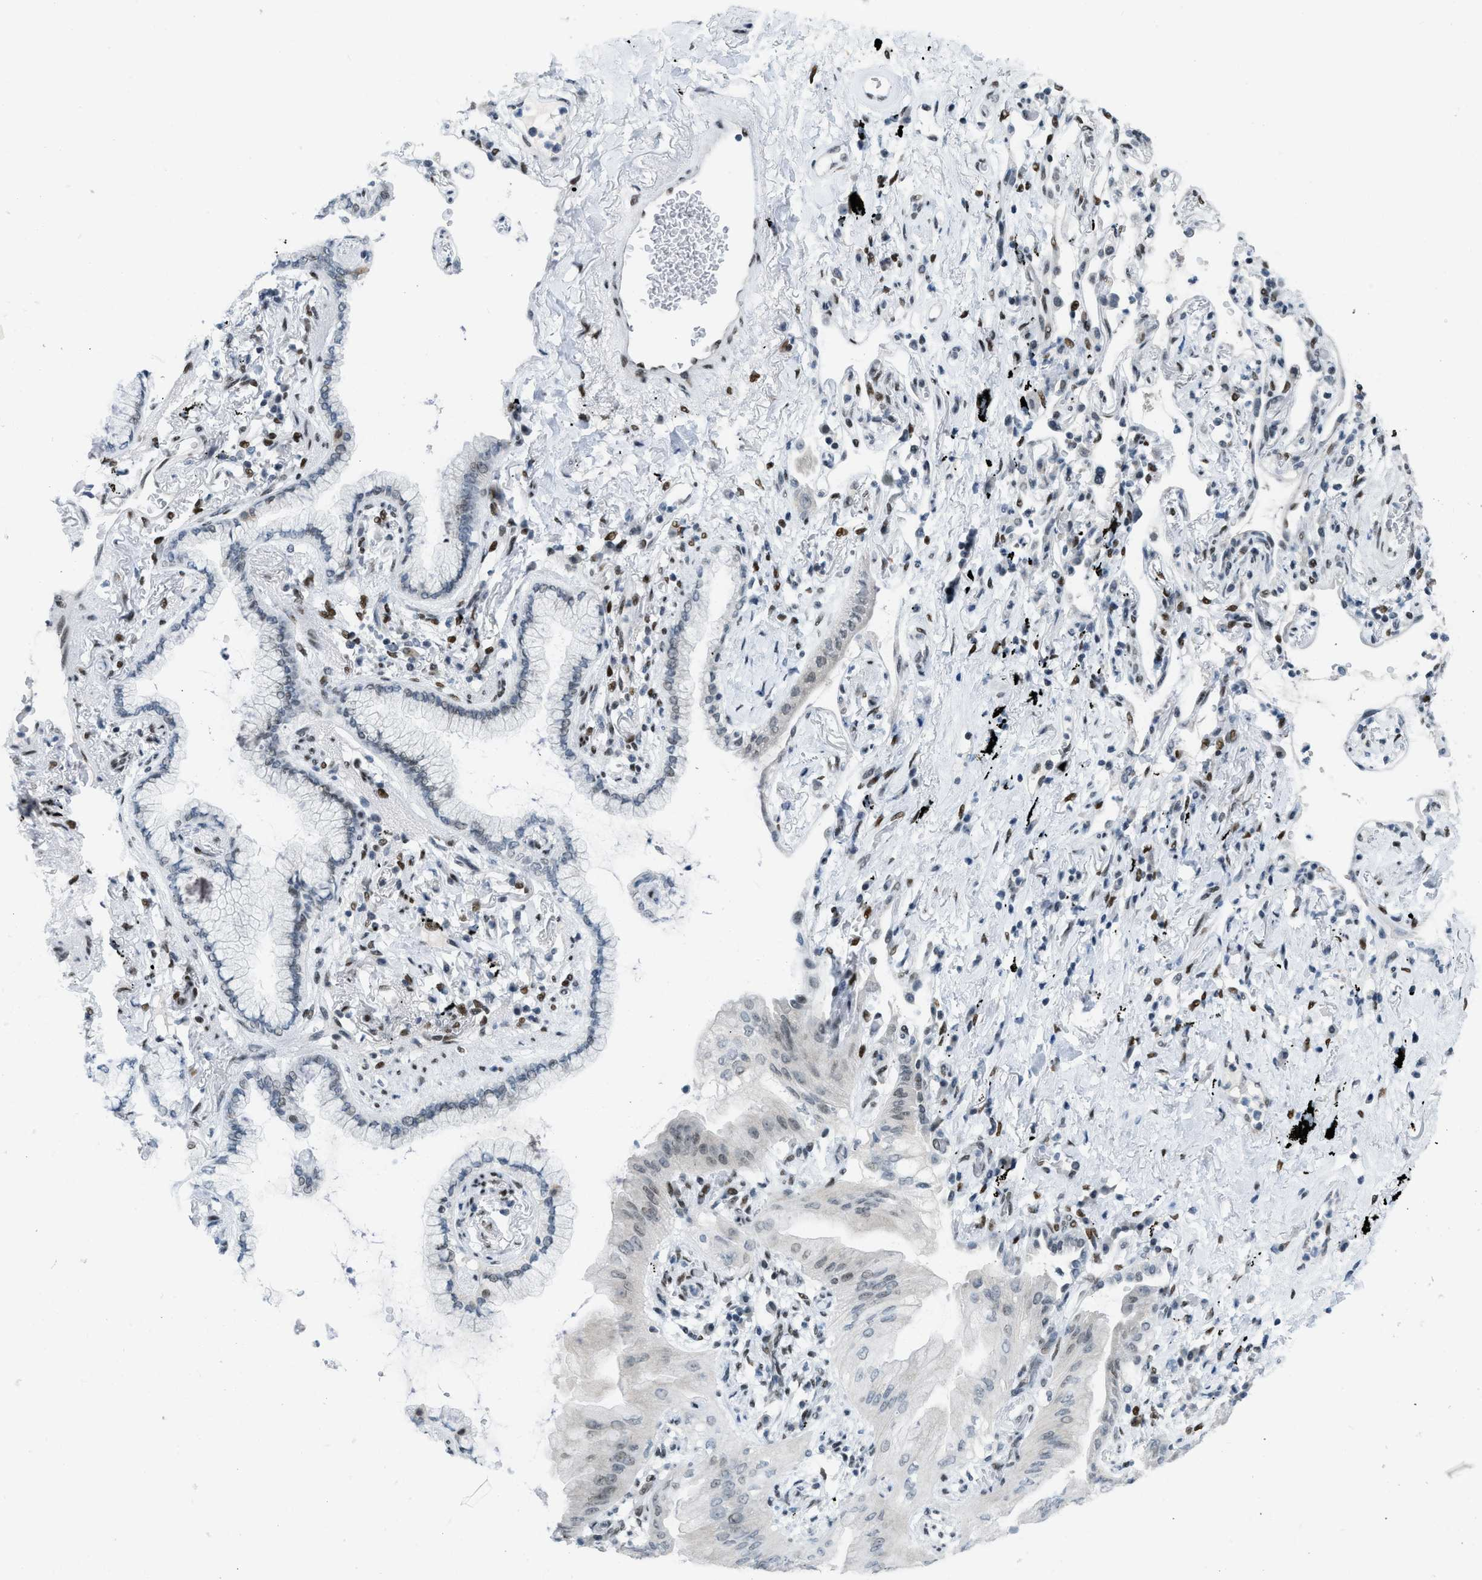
{"staining": {"intensity": "weak", "quantity": "<25%", "location": "nuclear"}, "tissue": "lung cancer", "cell_type": "Tumor cells", "image_type": "cancer", "snomed": [{"axis": "morphology", "description": "Normal tissue, NOS"}, {"axis": "morphology", "description": "Adenocarcinoma, NOS"}, {"axis": "topography", "description": "Bronchus"}, {"axis": "topography", "description": "Lung"}], "caption": "Lung adenocarcinoma stained for a protein using IHC reveals no expression tumor cells.", "gene": "PBX1", "patient": {"sex": "female", "age": 70}}